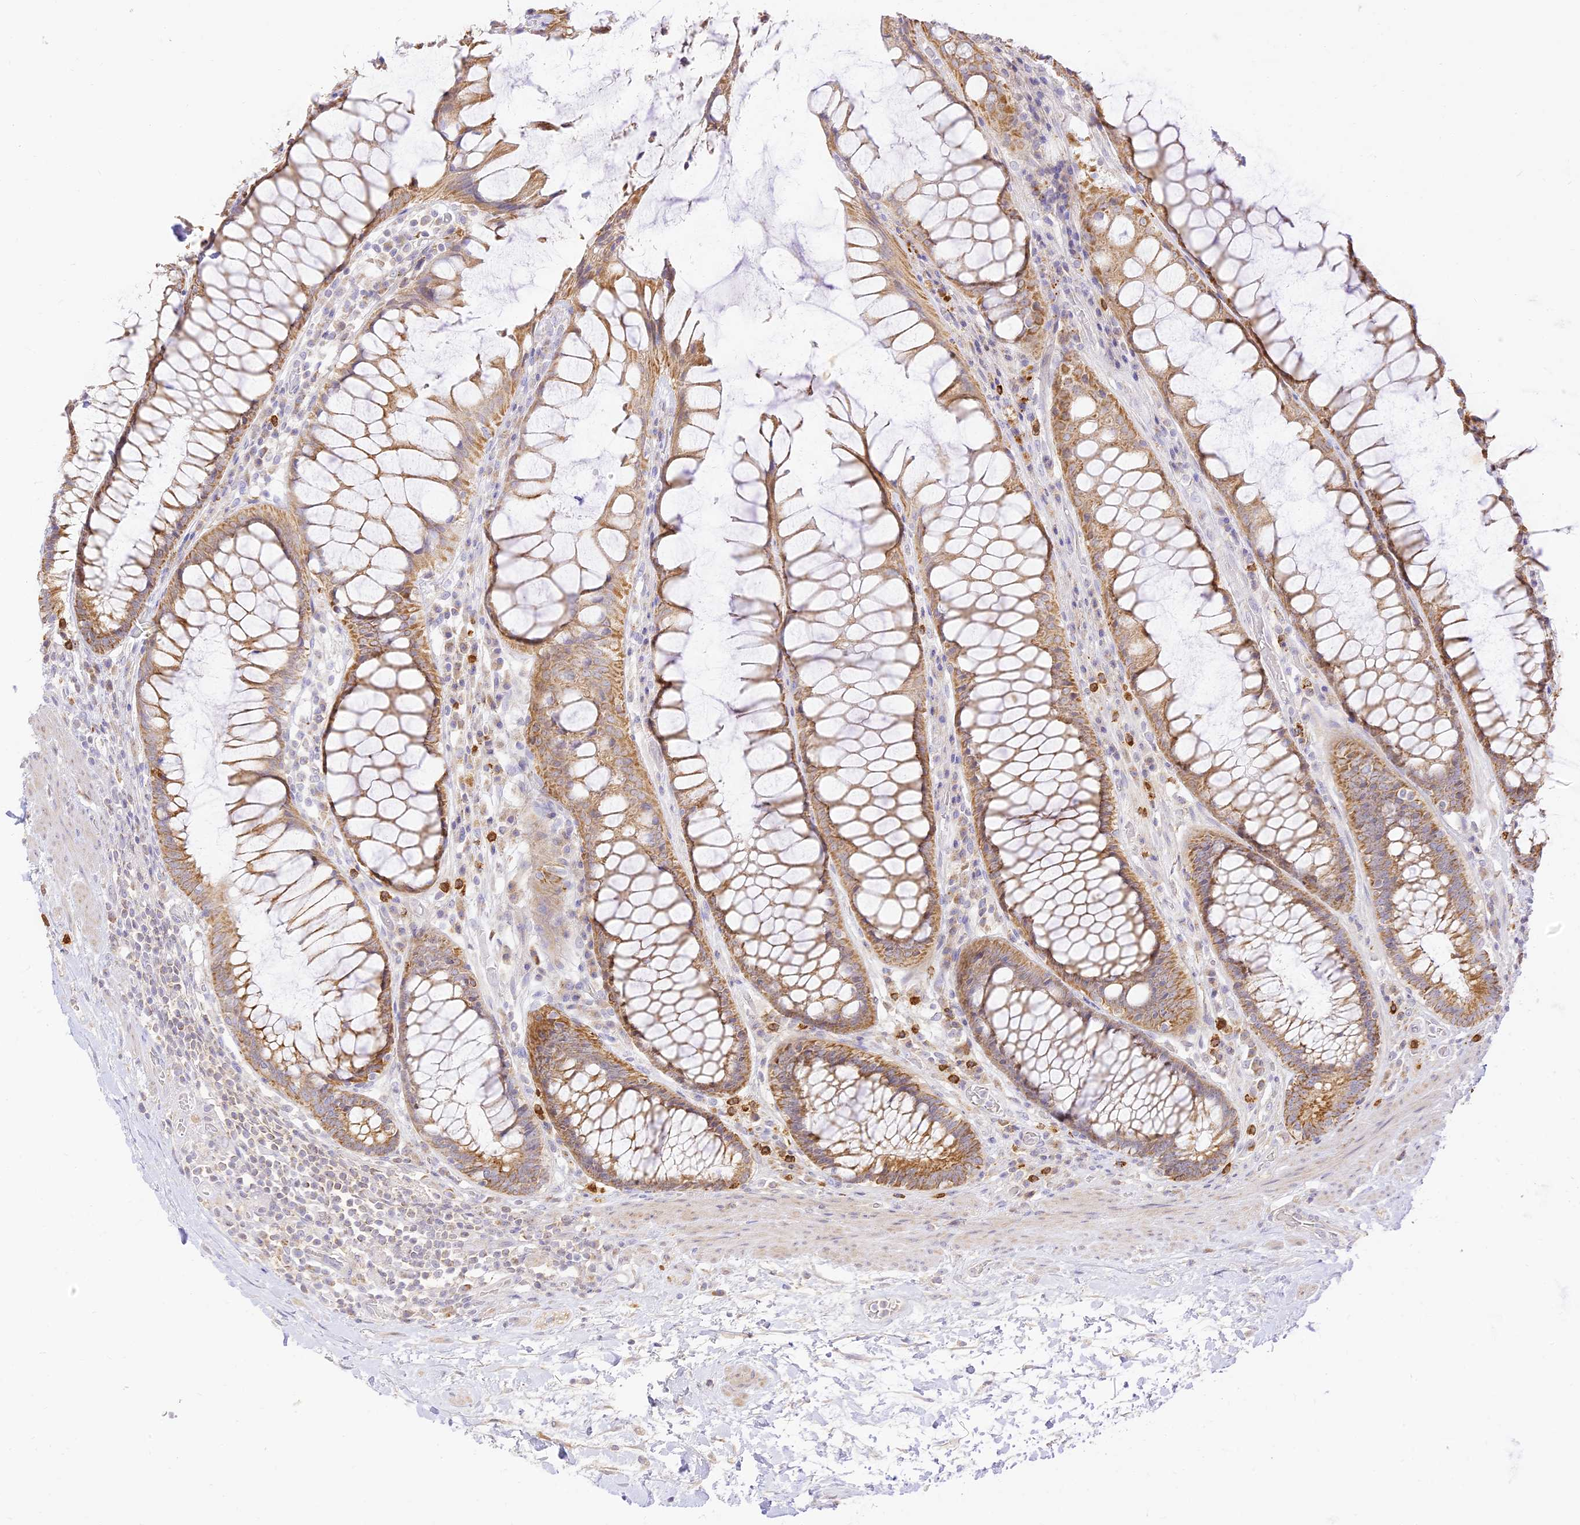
{"staining": {"intensity": "moderate", "quantity": ">75%", "location": "cytoplasmic/membranous"}, "tissue": "rectum", "cell_type": "Glandular cells", "image_type": "normal", "snomed": [{"axis": "morphology", "description": "Normal tissue, NOS"}, {"axis": "topography", "description": "Rectum"}], "caption": "DAB (3,3'-diaminobenzidine) immunohistochemical staining of unremarkable human rectum demonstrates moderate cytoplasmic/membranous protein staining in approximately >75% of glandular cells. Using DAB (3,3'-diaminobenzidine) (brown) and hematoxylin (blue) stains, captured at high magnification using brightfield microscopy.", "gene": "LRRC15", "patient": {"sex": "male", "age": 64}}